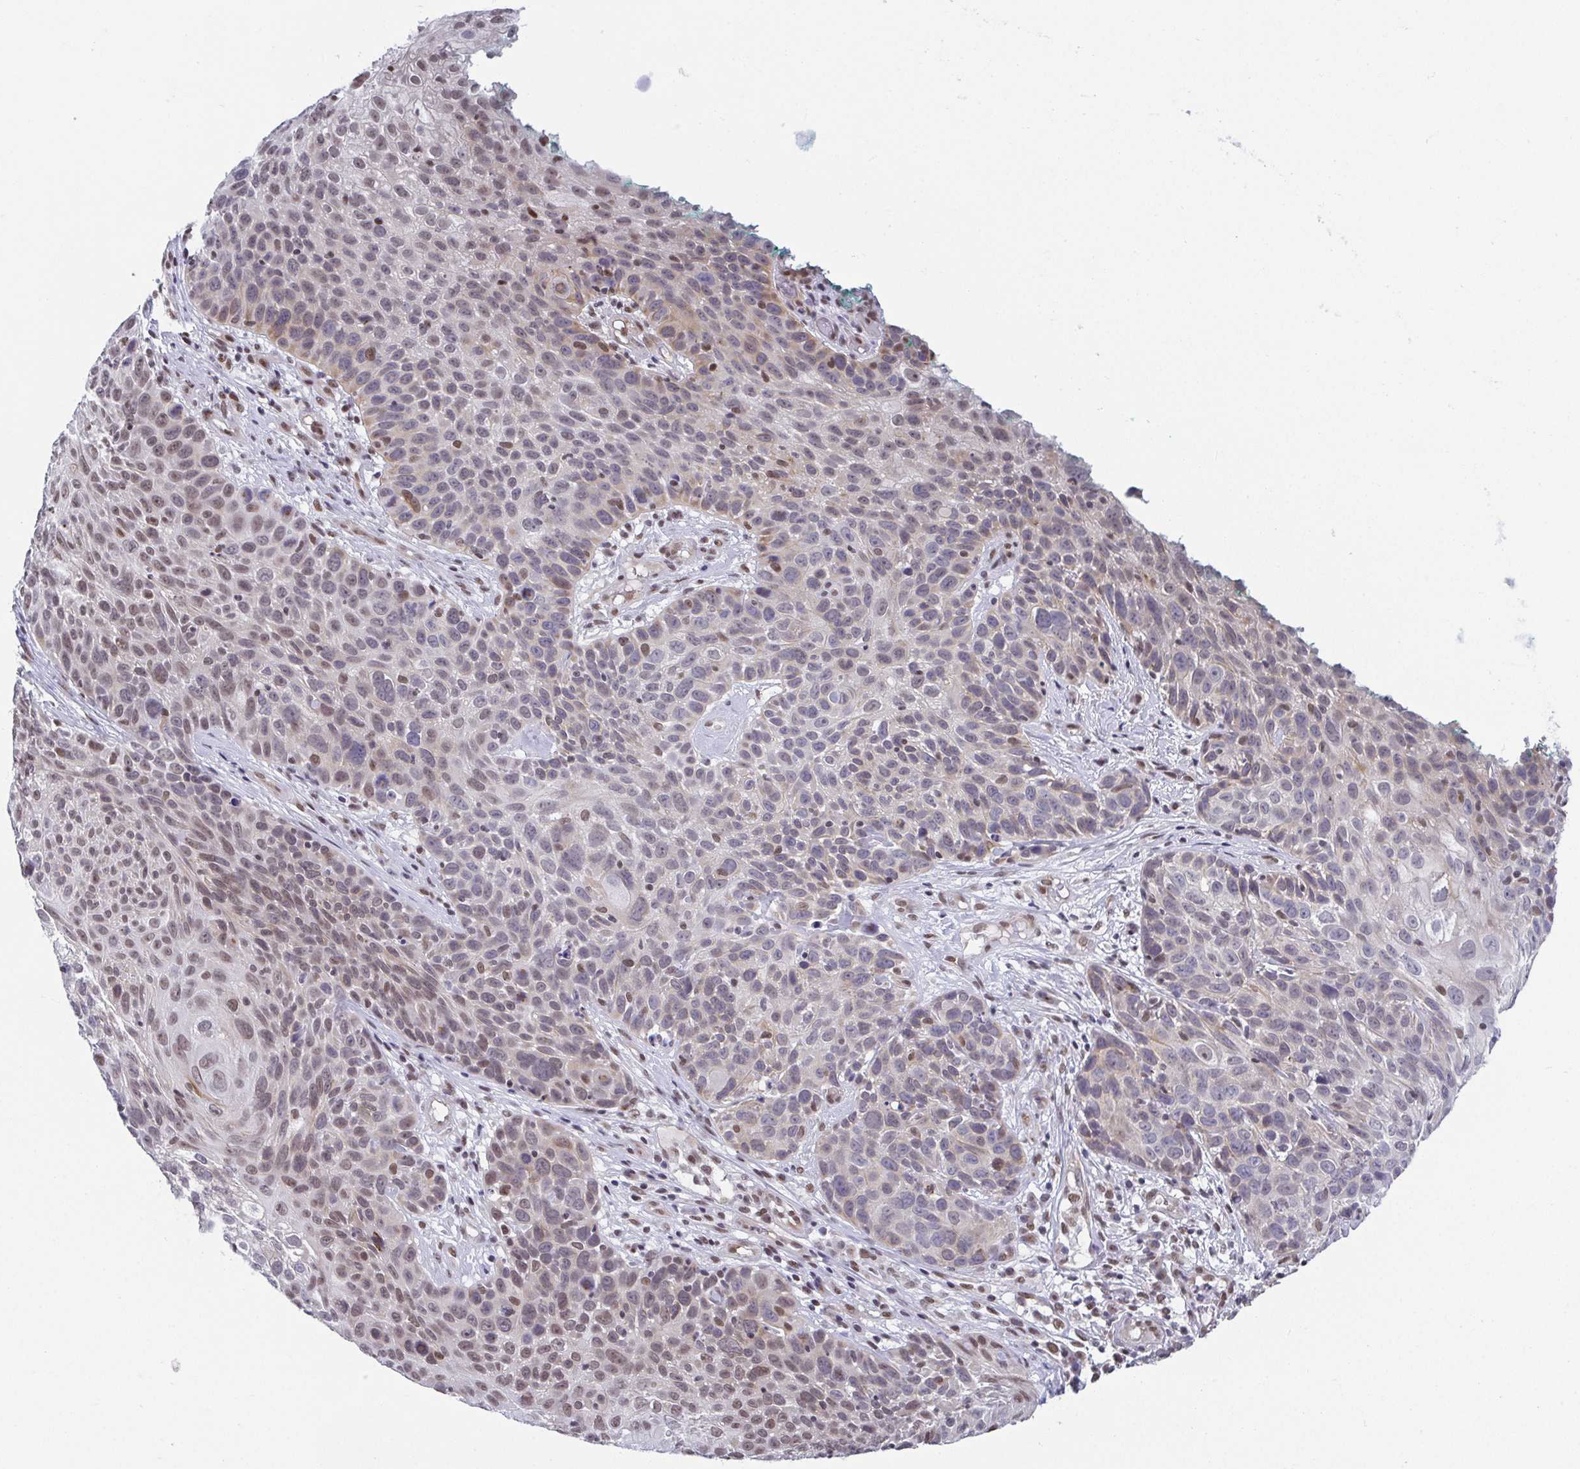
{"staining": {"intensity": "moderate", "quantity": "25%-75%", "location": "nuclear"}, "tissue": "skin cancer", "cell_type": "Tumor cells", "image_type": "cancer", "snomed": [{"axis": "morphology", "description": "Squamous cell carcinoma, NOS"}, {"axis": "topography", "description": "Skin"}], "caption": "Human squamous cell carcinoma (skin) stained for a protein (brown) reveals moderate nuclear positive positivity in approximately 25%-75% of tumor cells.", "gene": "SLC7A10", "patient": {"sex": "male", "age": 92}}